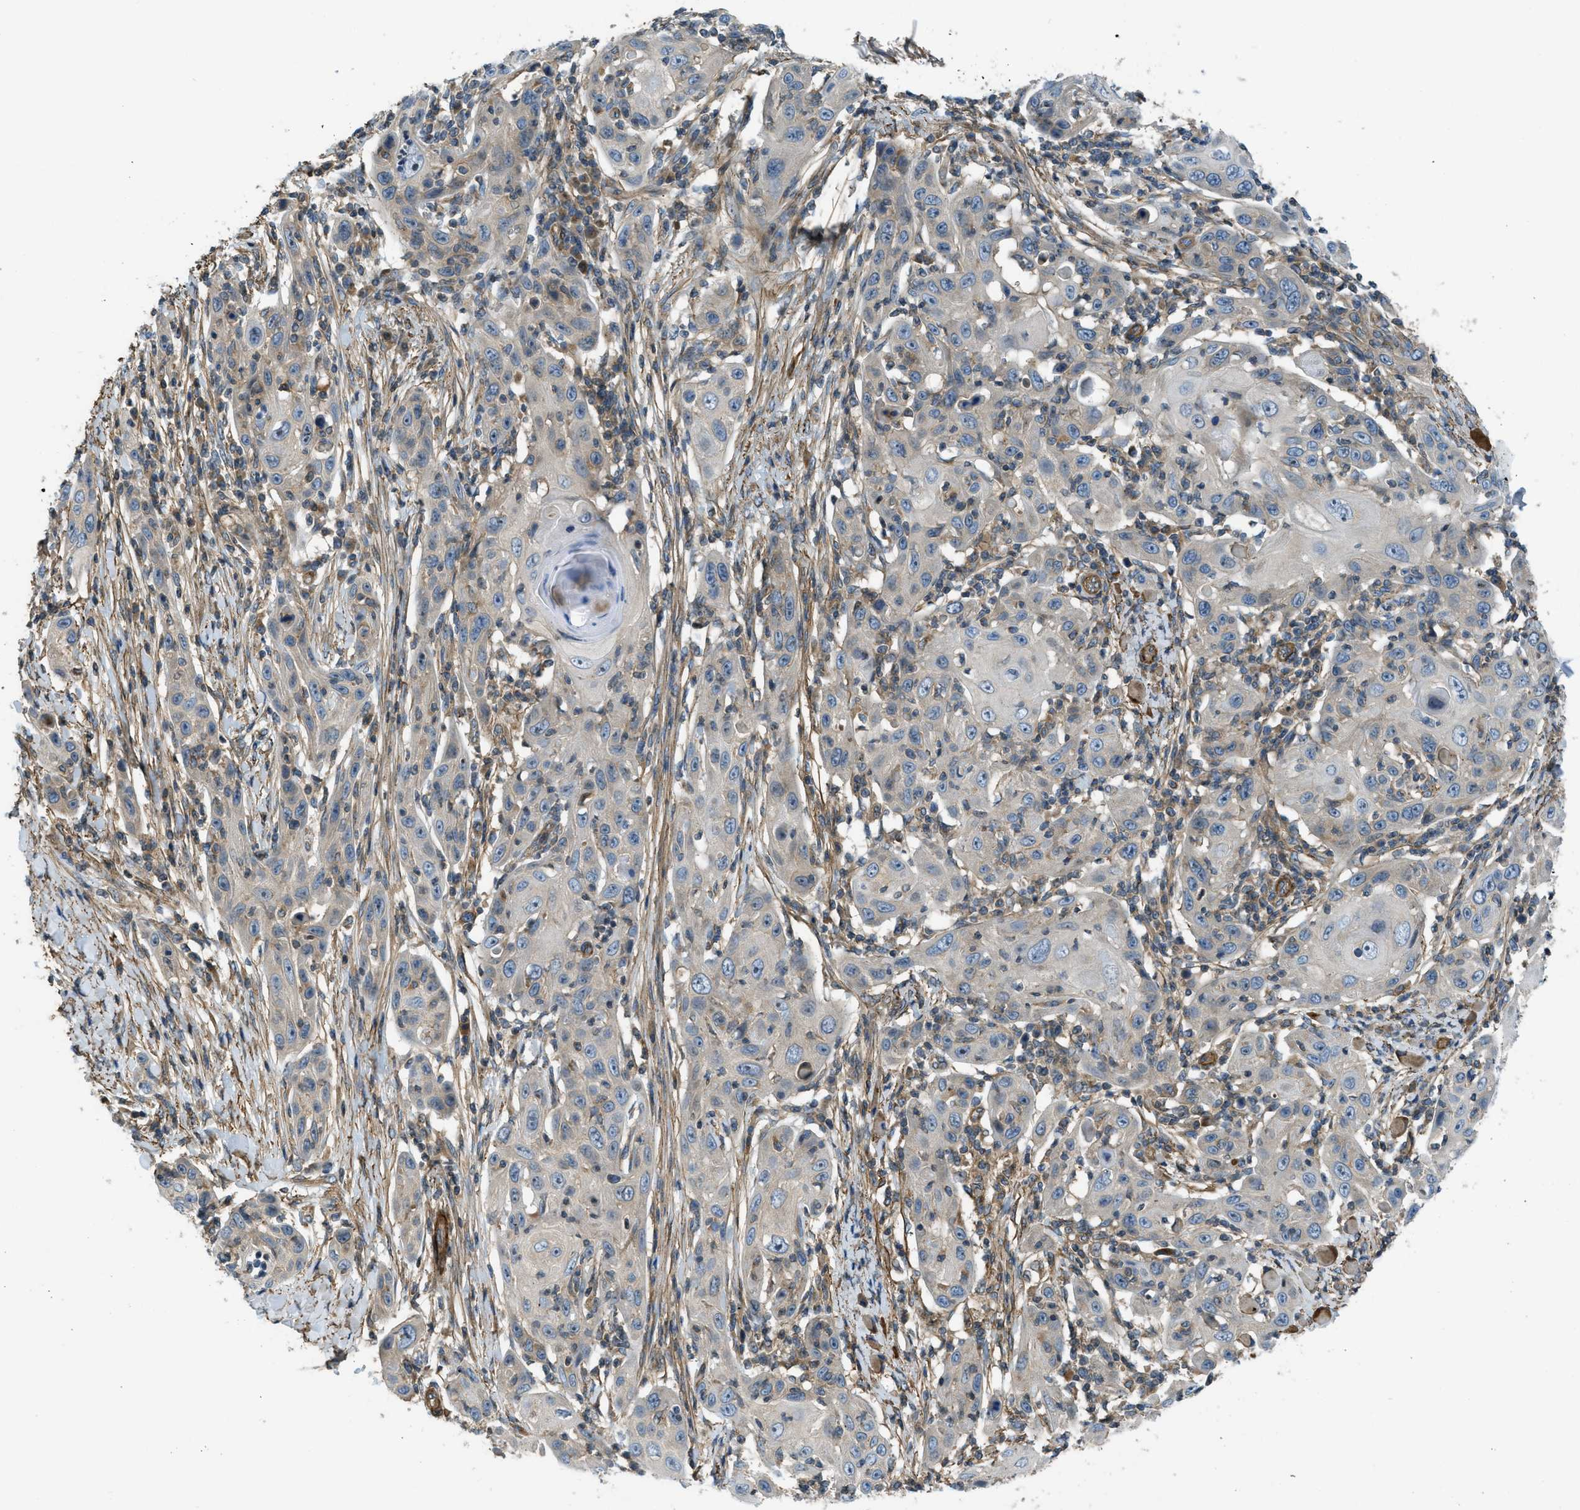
{"staining": {"intensity": "negative", "quantity": "none", "location": "none"}, "tissue": "skin cancer", "cell_type": "Tumor cells", "image_type": "cancer", "snomed": [{"axis": "morphology", "description": "Squamous cell carcinoma, NOS"}, {"axis": "topography", "description": "Skin"}], "caption": "Immunohistochemistry of human skin squamous cell carcinoma reveals no positivity in tumor cells. Nuclei are stained in blue.", "gene": "VEZT", "patient": {"sex": "female", "age": 88}}